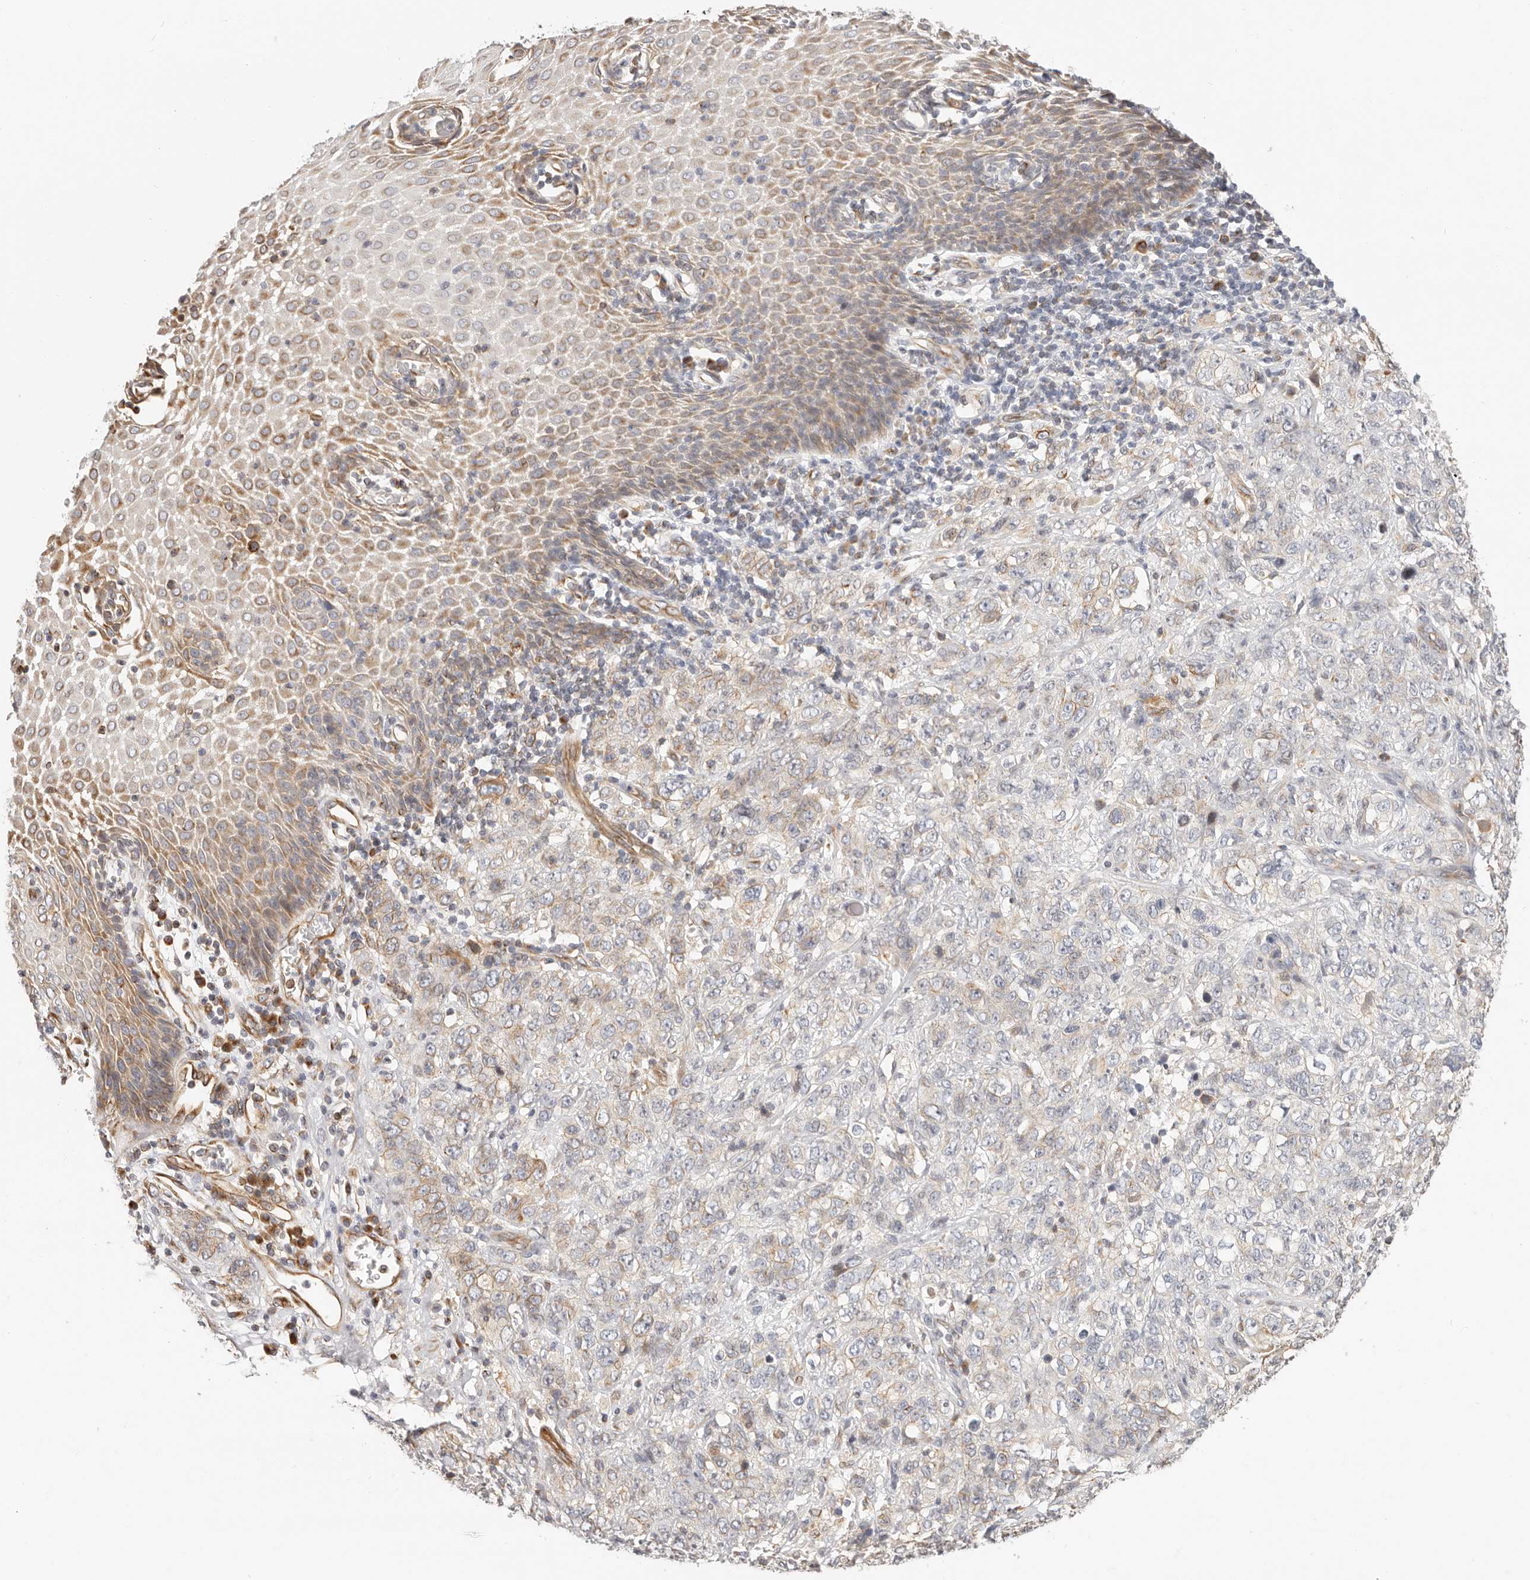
{"staining": {"intensity": "weak", "quantity": "<25%", "location": "cytoplasmic/membranous"}, "tissue": "stomach cancer", "cell_type": "Tumor cells", "image_type": "cancer", "snomed": [{"axis": "morphology", "description": "Adenocarcinoma, NOS"}, {"axis": "topography", "description": "Stomach"}], "caption": "Immunohistochemical staining of human adenocarcinoma (stomach) demonstrates no significant staining in tumor cells.", "gene": "DTNBP1", "patient": {"sex": "male", "age": 48}}